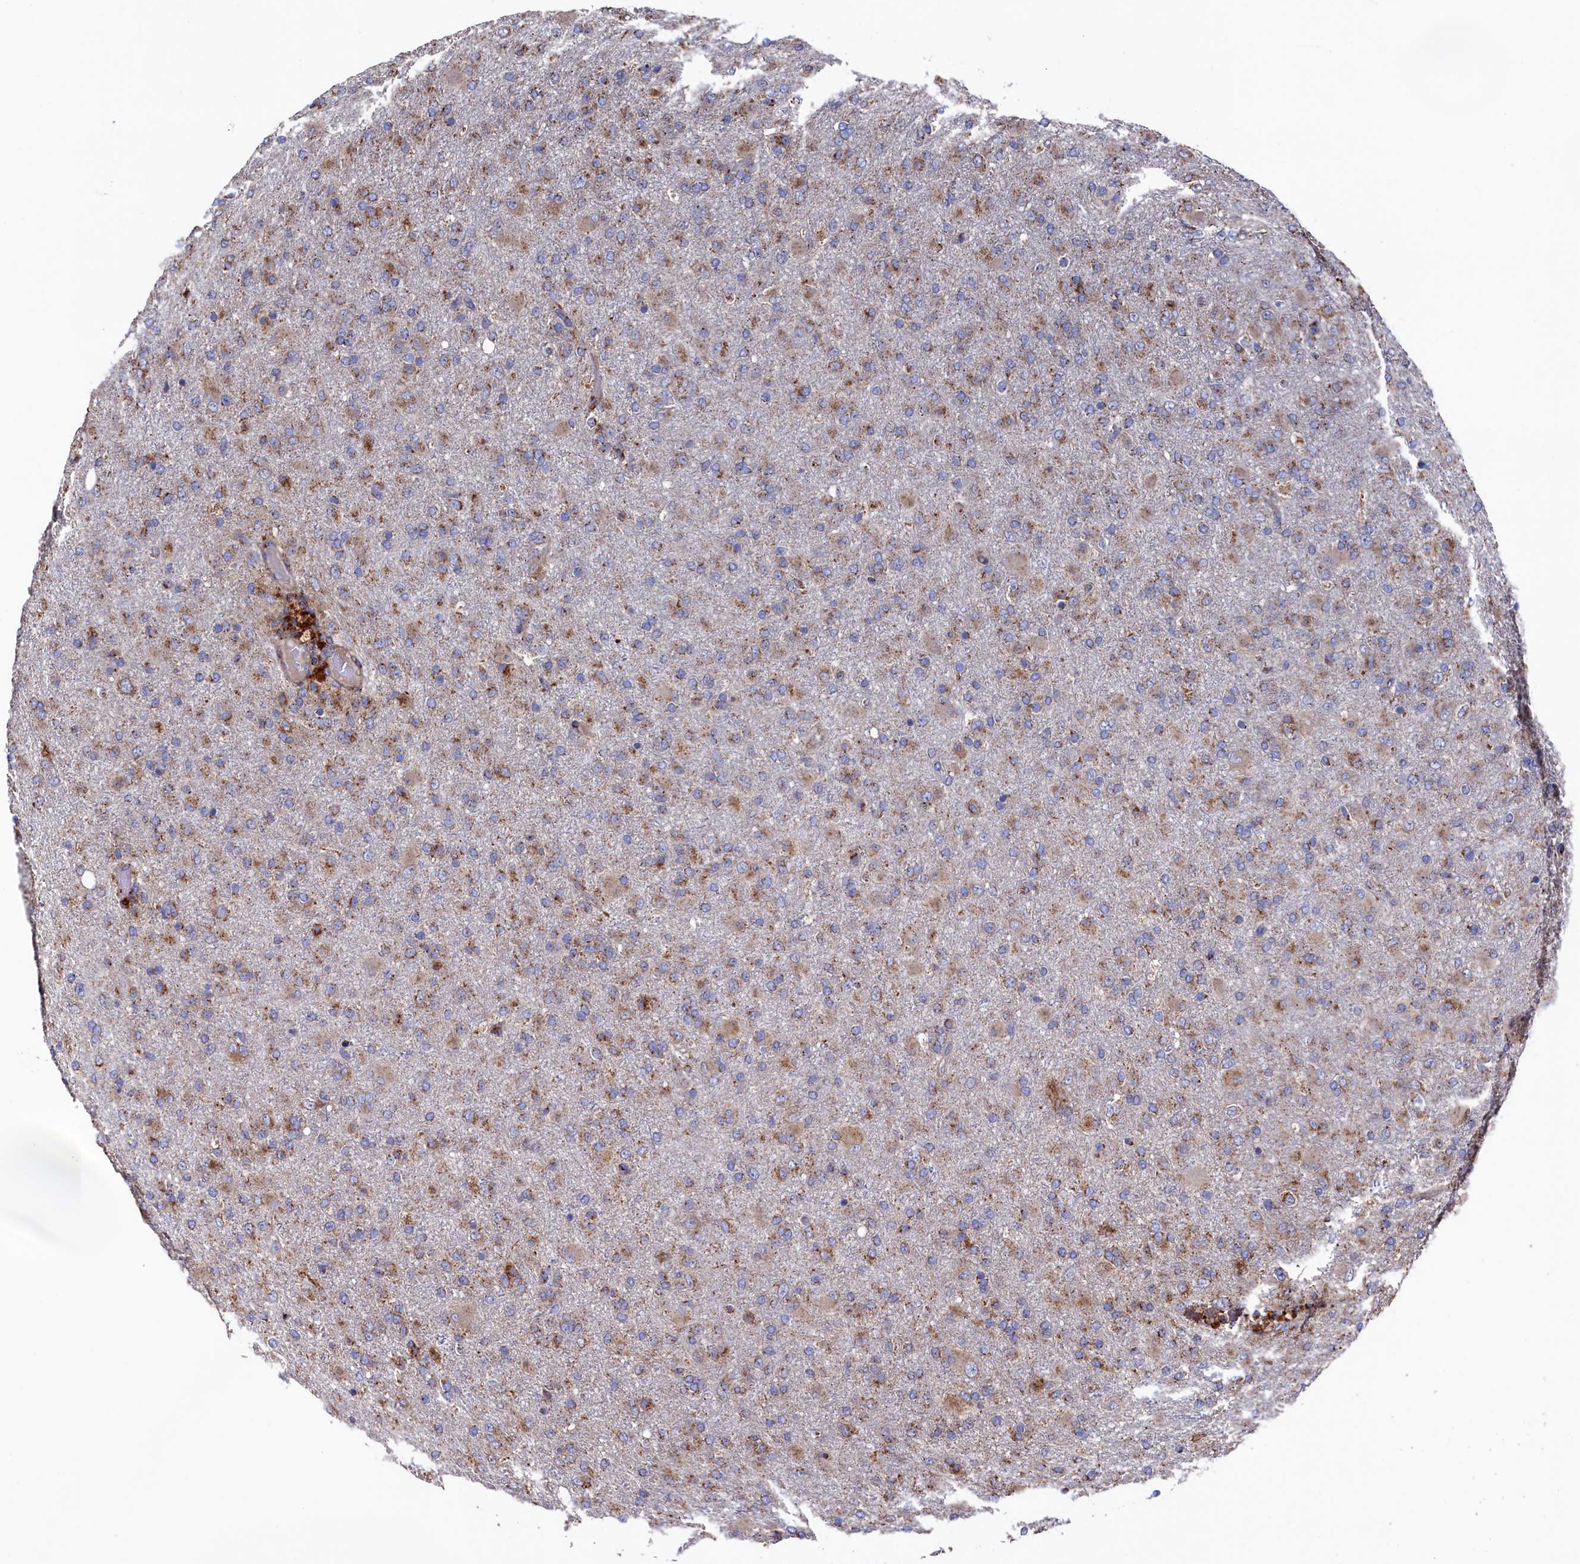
{"staining": {"intensity": "moderate", "quantity": ">75%", "location": "cytoplasmic/membranous"}, "tissue": "glioma", "cell_type": "Tumor cells", "image_type": "cancer", "snomed": [{"axis": "morphology", "description": "Glioma, malignant, Low grade"}, {"axis": "topography", "description": "Brain"}], "caption": "Immunohistochemistry of human glioma exhibits medium levels of moderate cytoplasmic/membranous staining in approximately >75% of tumor cells. (DAB (3,3'-diaminobenzidine) IHC, brown staining for protein, blue staining for nuclei).", "gene": "PRRC1", "patient": {"sex": "male", "age": 65}}